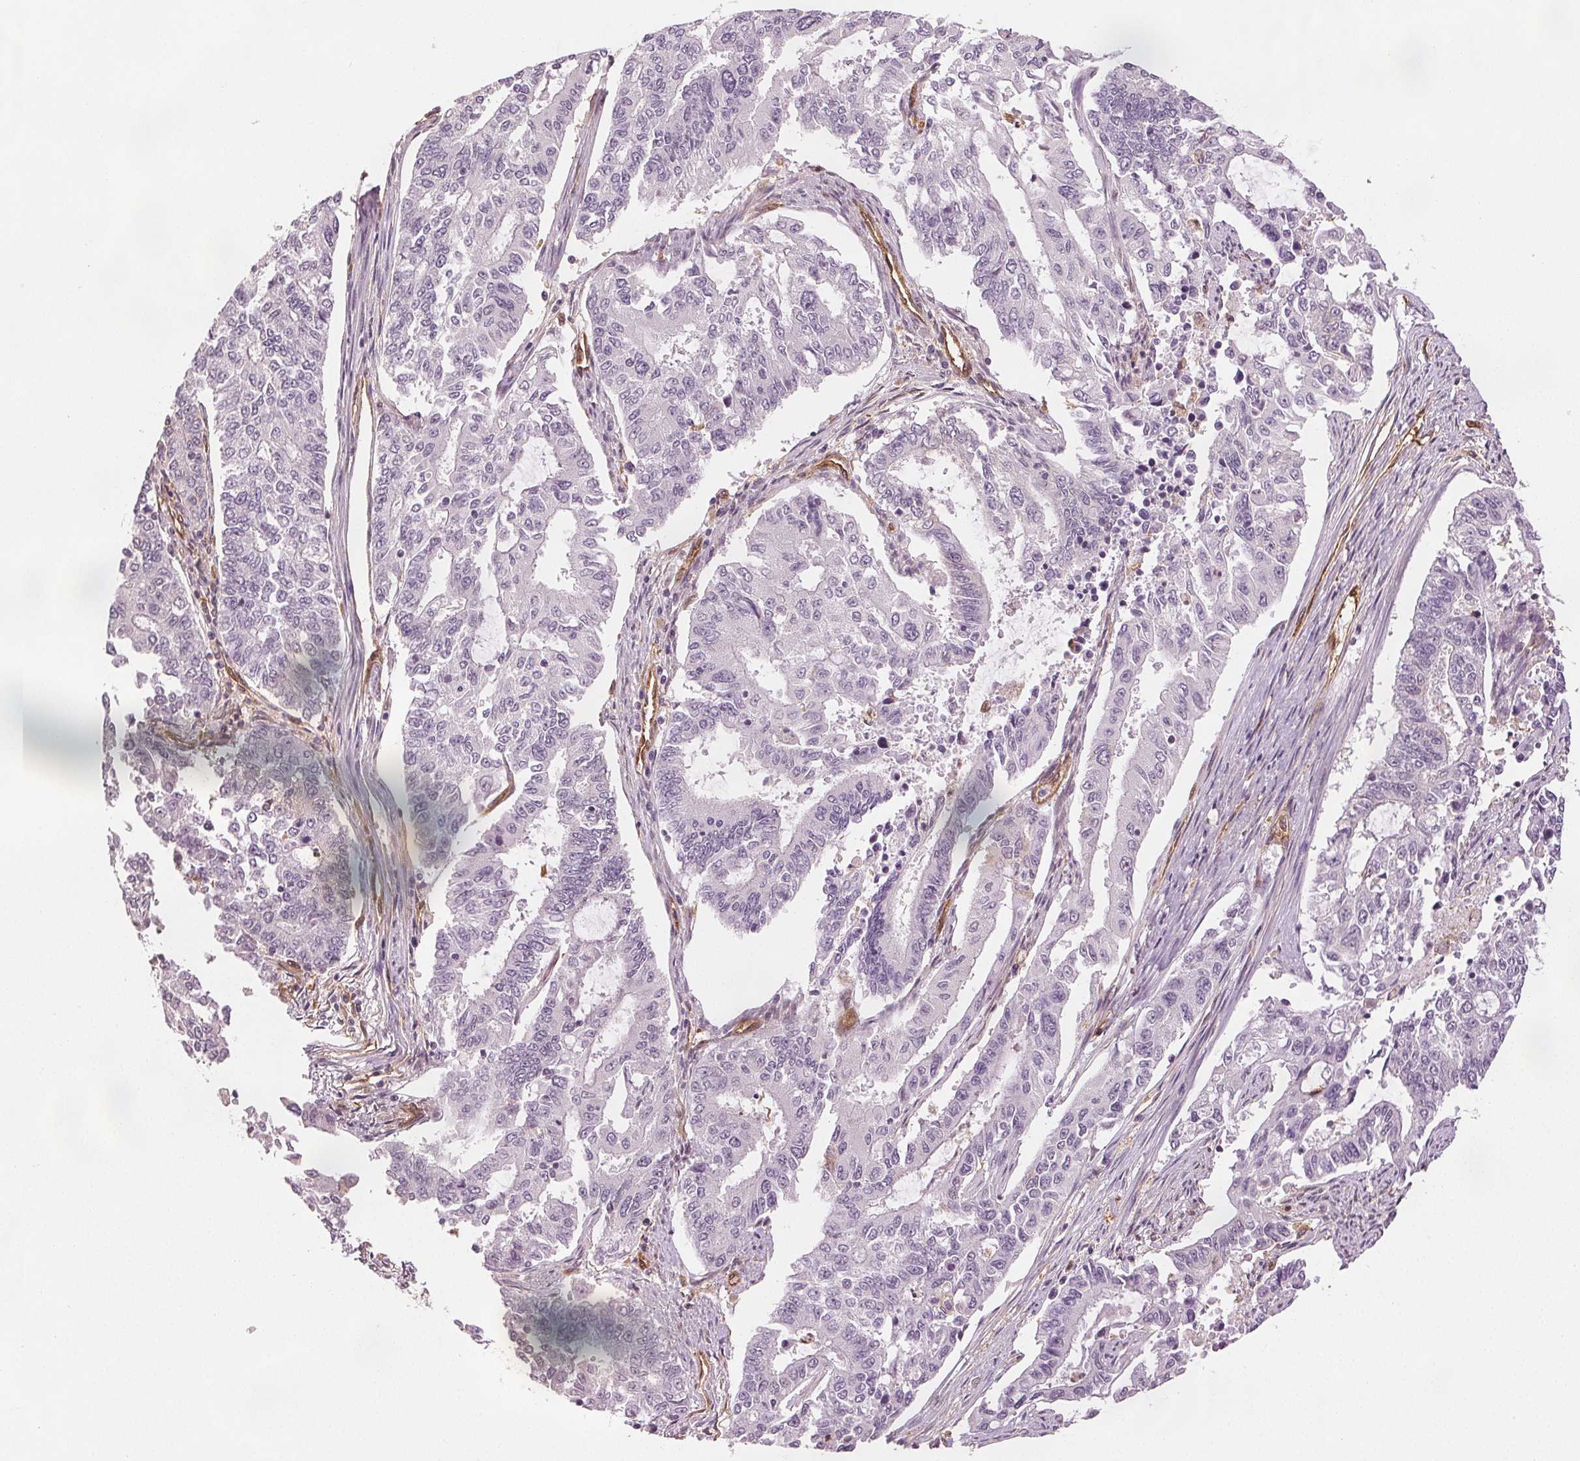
{"staining": {"intensity": "negative", "quantity": "none", "location": "none"}, "tissue": "endometrial cancer", "cell_type": "Tumor cells", "image_type": "cancer", "snomed": [{"axis": "morphology", "description": "Adenocarcinoma, NOS"}, {"axis": "topography", "description": "Uterus"}], "caption": "Immunohistochemical staining of human endometrial adenocarcinoma reveals no significant expression in tumor cells. (IHC, brightfield microscopy, high magnification).", "gene": "DIAPH2", "patient": {"sex": "female", "age": 59}}